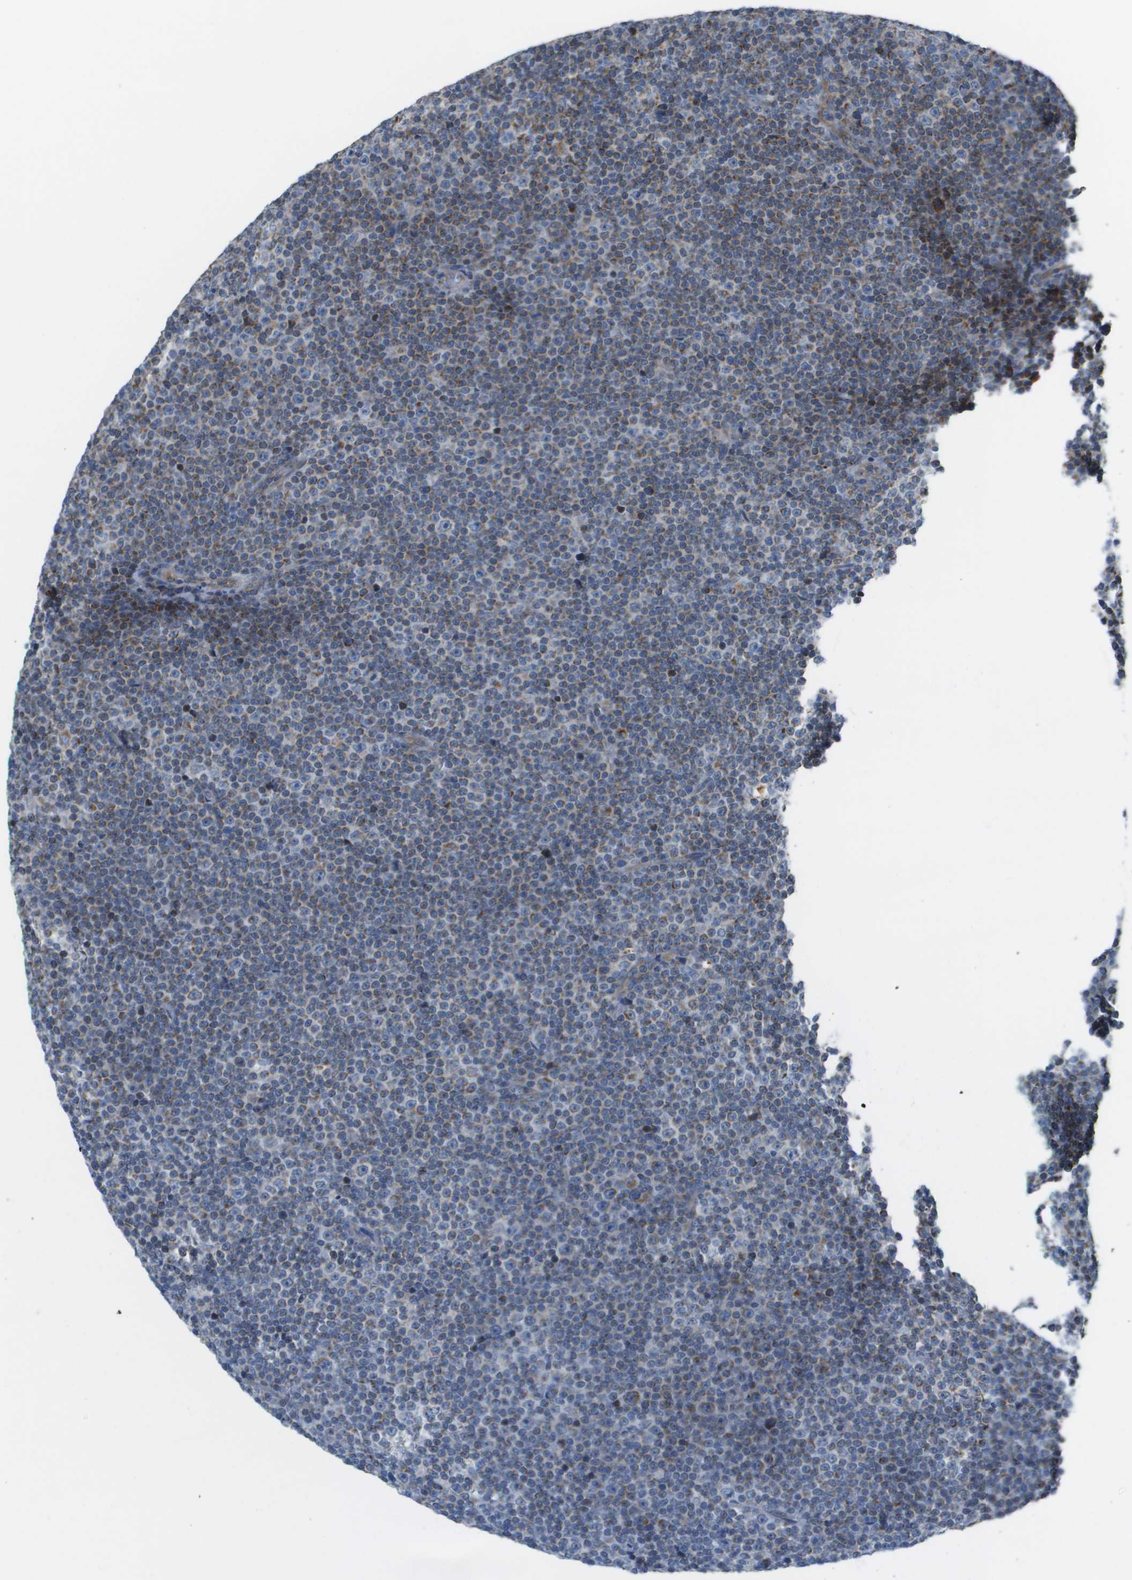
{"staining": {"intensity": "moderate", "quantity": "<25%", "location": "cytoplasmic/membranous"}, "tissue": "lymphoma", "cell_type": "Tumor cells", "image_type": "cancer", "snomed": [{"axis": "morphology", "description": "Malignant lymphoma, non-Hodgkin's type, Low grade"}, {"axis": "topography", "description": "Lymph node"}], "caption": "IHC (DAB (3,3'-diaminobenzidine)) staining of human low-grade malignant lymphoma, non-Hodgkin's type exhibits moderate cytoplasmic/membranous protein staining in approximately <25% of tumor cells.", "gene": "GALNT6", "patient": {"sex": "female", "age": 67}}